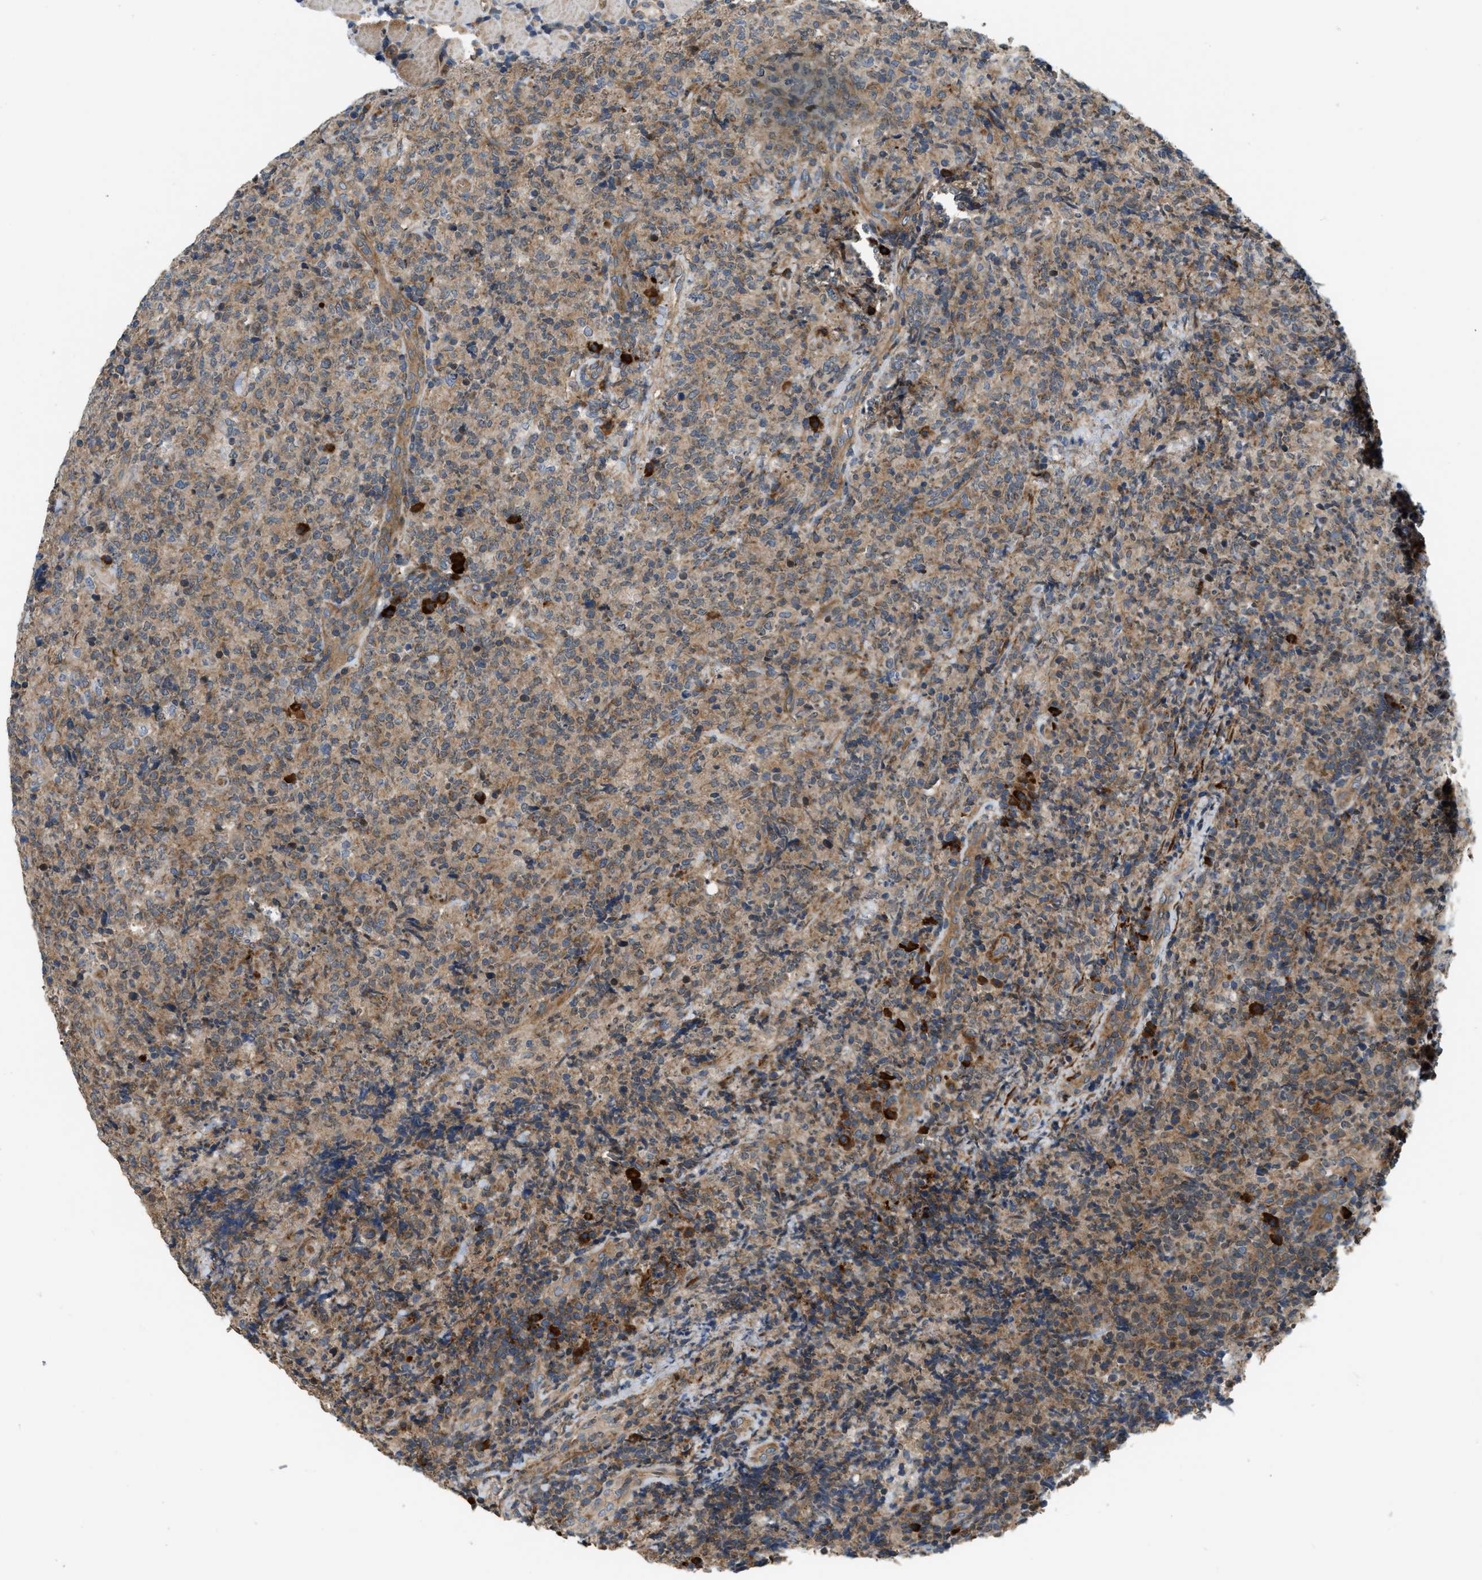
{"staining": {"intensity": "moderate", "quantity": ">75%", "location": "cytoplasmic/membranous"}, "tissue": "lymphoma", "cell_type": "Tumor cells", "image_type": "cancer", "snomed": [{"axis": "morphology", "description": "Malignant lymphoma, non-Hodgkin's type, High grade"}, {"axis": "topography", "description": "Tonsil"}], "caption": "Lymphoma stained with IHC exhibits moderate cytoplasmic/membranous positivity in about >75% of tumor cells.", "gene": "BTN3A2", "patient": {"sex": "female", "age": 36}}